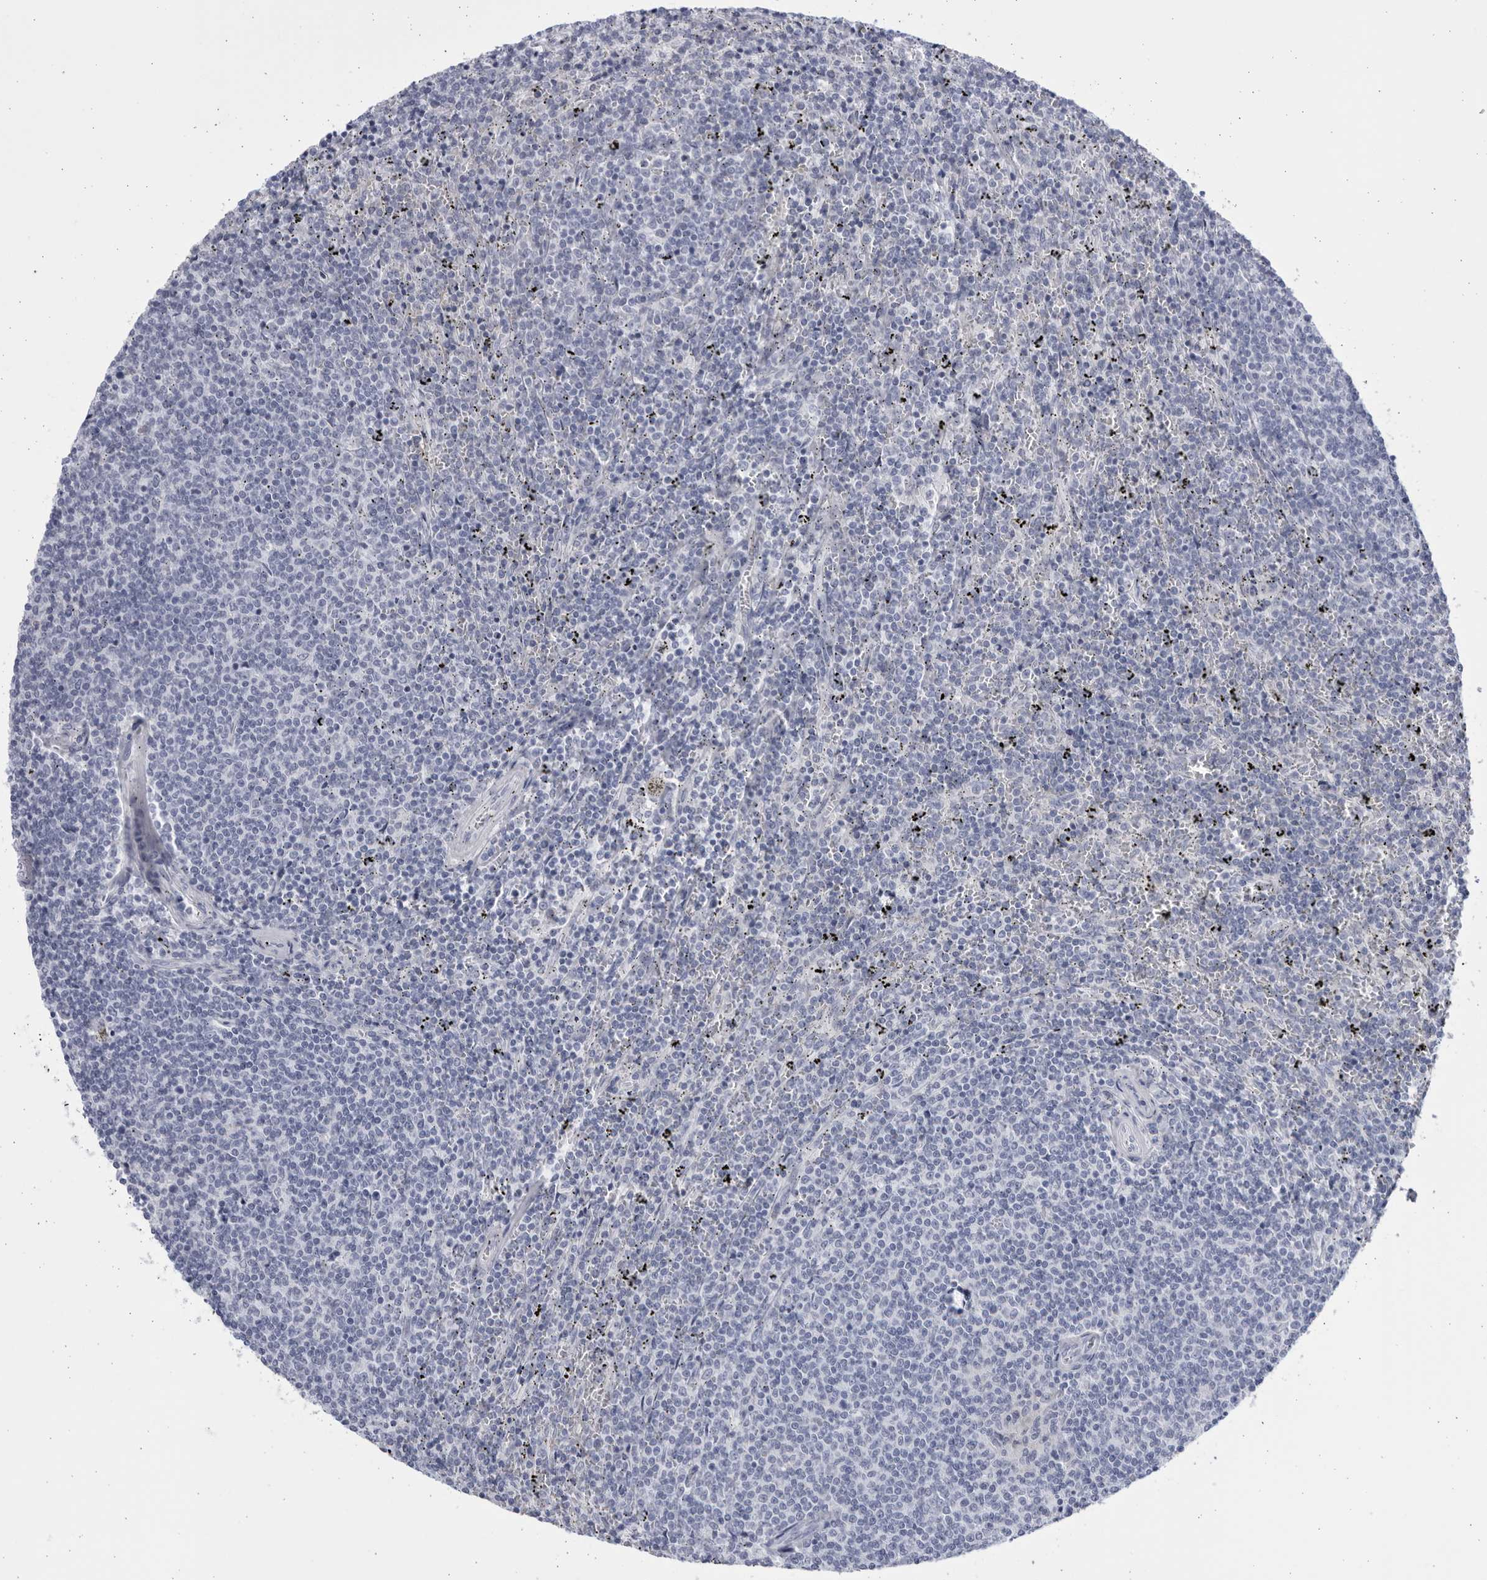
{"staining": {"intensity": "negative", "quantity": "none", "location": "none"}, "tissue": "lymphoma", "cell_type": "Tumor cells", "image_type": "cancer", "snomed": [{"axis": "morphology", "description": "Malignant lymphoma, non-Hodgkin's type, Low grade"}, {"axis": "topography", "description": "Spleen"}], "caption": "This photomicrograph is of low-grade malignant lymphoma, non-Hodgkin's type stained with immunohistochemistry to label a protein in brown with the nuclei are counter-stained blue. There is no positivity in tumor cells.", "gene": "CCDC181", "patient": {"sex": "female", "age": 50}}